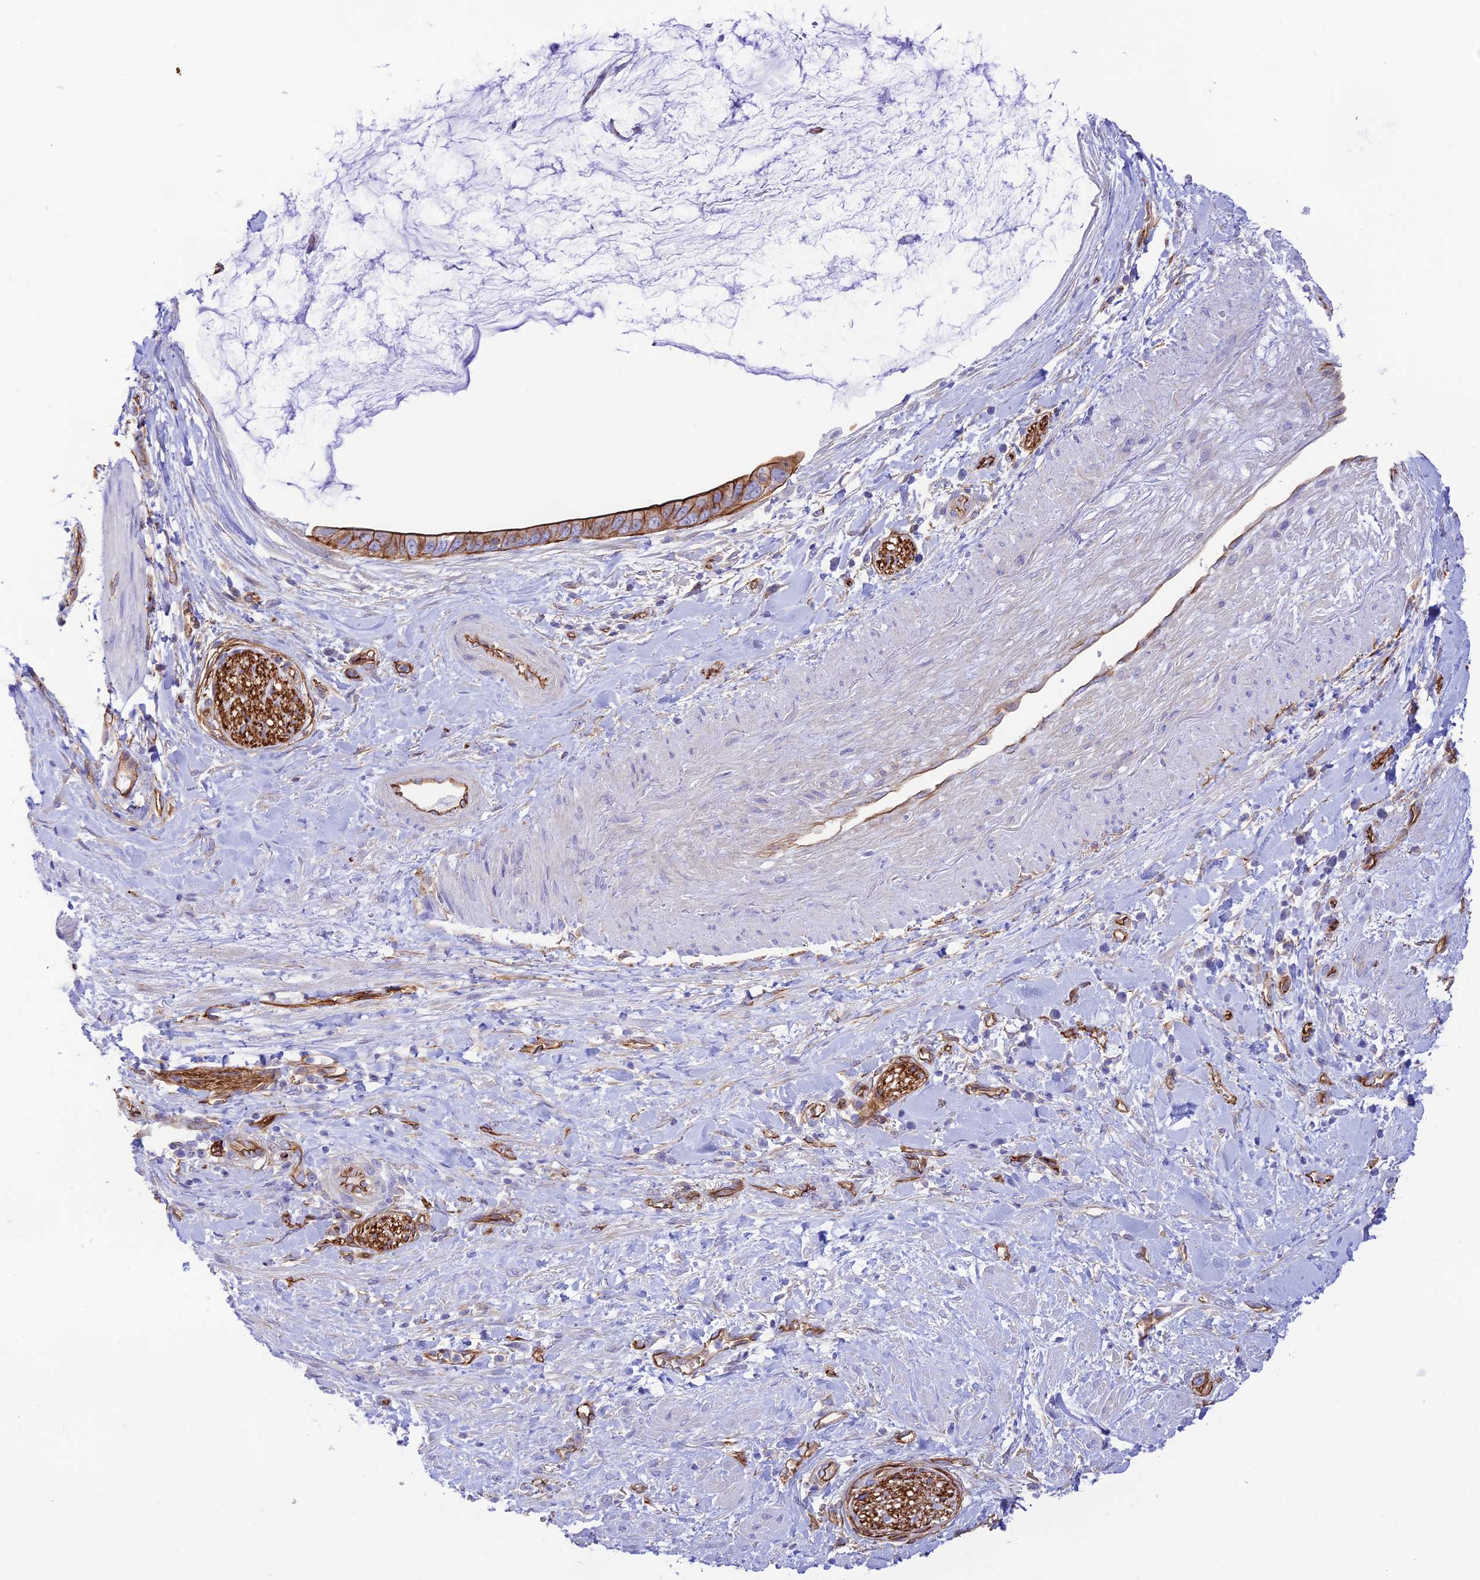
{"staining": {"intensity": "strong", "quantity": ">75%", "location": "cytoplasmic/membranous"}, "tissue": "pancreatic cancer", "cell_type": "Tumor cells", "image_type": "cancer", "snomed": [{"axis": "morphology", "description": "Adenocarcinoma, NOS"}, {"axis": "topography", "description": "Pancreas"}], "caption": "IHC of human pancreatic adenocarcinoma exhibits high levels of strong cytoplasmic/membranous positivity in approximately >75% of tumor cells.", "gene": "YPEL5", "patient": {"sex": "male", "age": 75}}